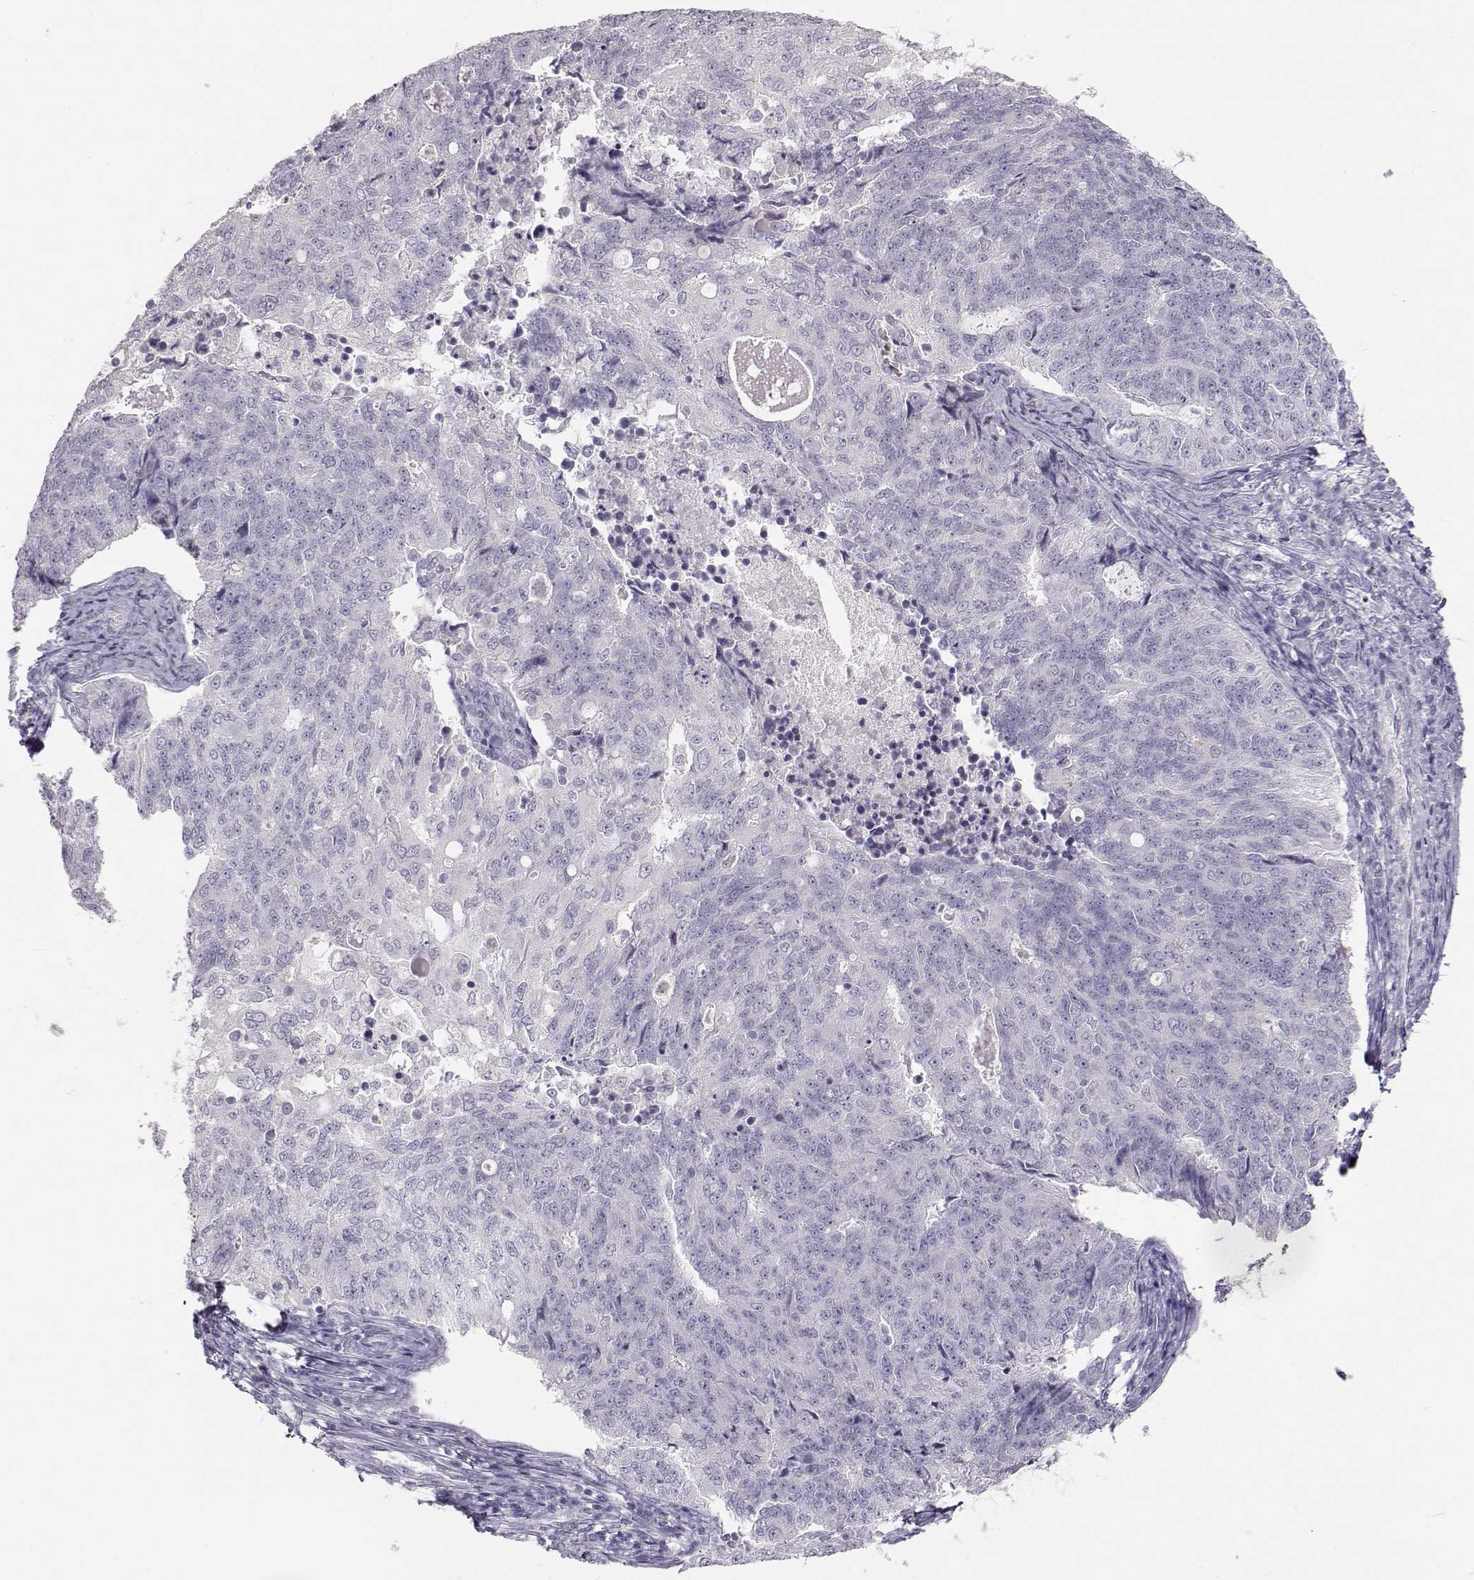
{"staining": {"intensity": "negative", "quantity": "none", "location": "none"}, "tissue": "endometrial cancer", "cell_type": "Tumor cells", "image_type": "cancer", "snomed": [{"axis": "morphology", "description": "Adenocarcinoma, NOS"}, {"axis": "topography", "description": "Endometrium"}], "caption": "Immunohistochemical staining of endometrial adenocarcinoma exhibits no significant expression in tumor cells. The staining was performed using DAB (3,3'-diaminobenzidine) to visualize the protein expression in brown, while the nuclei were stained in blue with hematoxylin (Magnification: 20x).", "gene": "LEPR", "patient": {"sex": "female", "age": 43}}